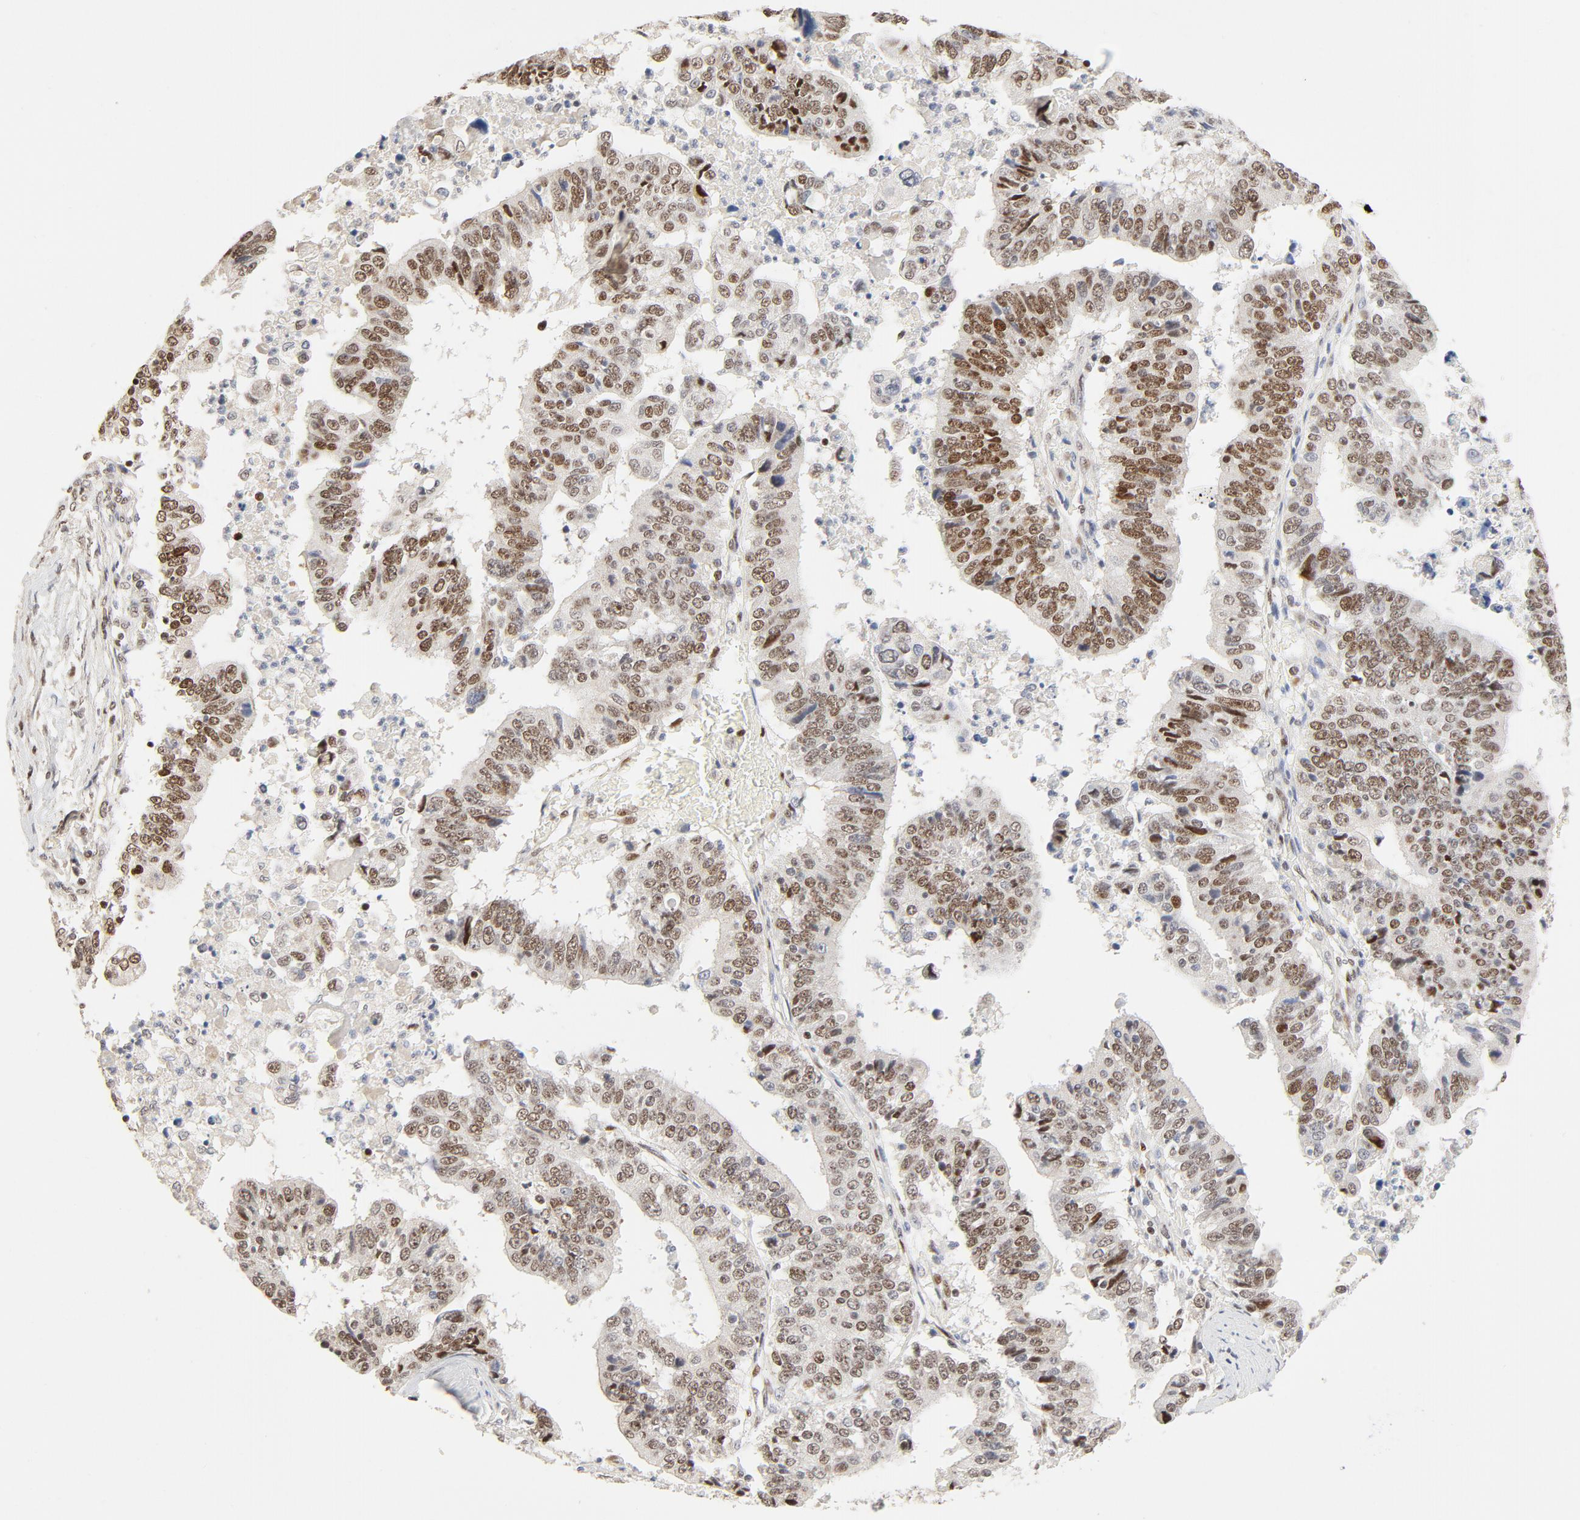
{"staining": {"intensity": "moderate", "quantity": ">75%", "location": "nuclear"}, "tissue": "stomach cancer", "cell_type": "Tumor cells", "image_type": "cancer", "snomed": [{"axis": "morphology", "description": "Adenocarcinoma, NOS"}, {"axis": "topography", "description": "Stomach, upper"}], "caption": "Moderate nuclear staining for a protein is appreciated in about >75% of tumor cells of stomach adenocarcinoma using immunohistochemistry (IHC).", "gene": "GTF2I", "patient": {"sex": "female", "age": 50}}